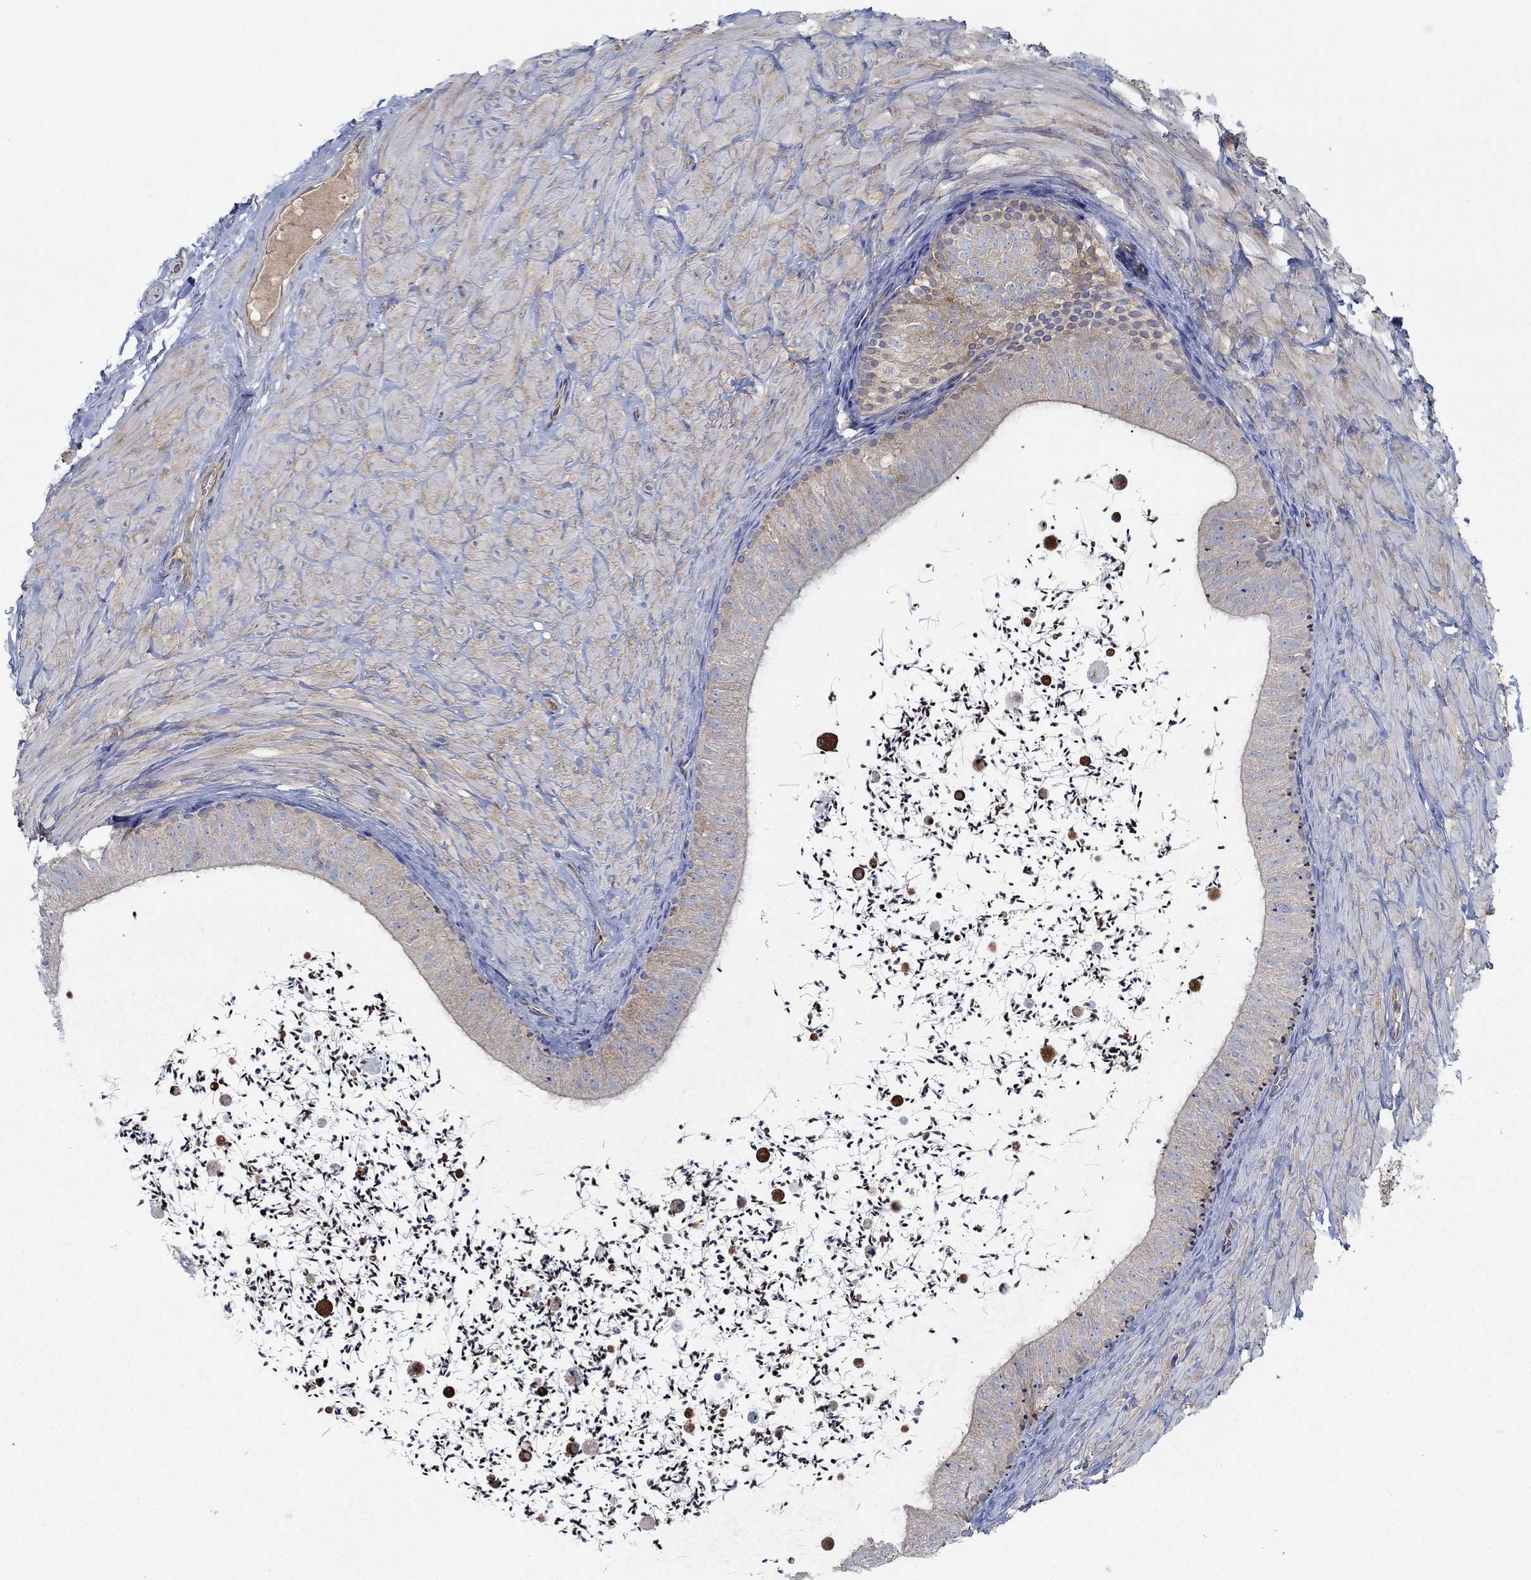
{"staining": {"intensity": "weak", "quantity": "<25%", "location": "cytoplasmic/membranous"}, "tissue": "epididymis", "cell_type": "Glandular cells", "image_type": "normal", "snomed": [{"axis": "morphology", "description": "Normal tissue, NOS"}, {"axis": "topography", "description": "Epididymis"}], "caption": "This image is of unremarkable epididymis stained with immunohistochemistry (IHC) to label a protein in brown with the nuclei are counter-stained blue. There is no expression in glandular cells. (Immunohistochemistry (ihc), brightfield microscopy, high magnification).", "gene": "SPAG9", "patient": {"sex": "male", "age": 32}}